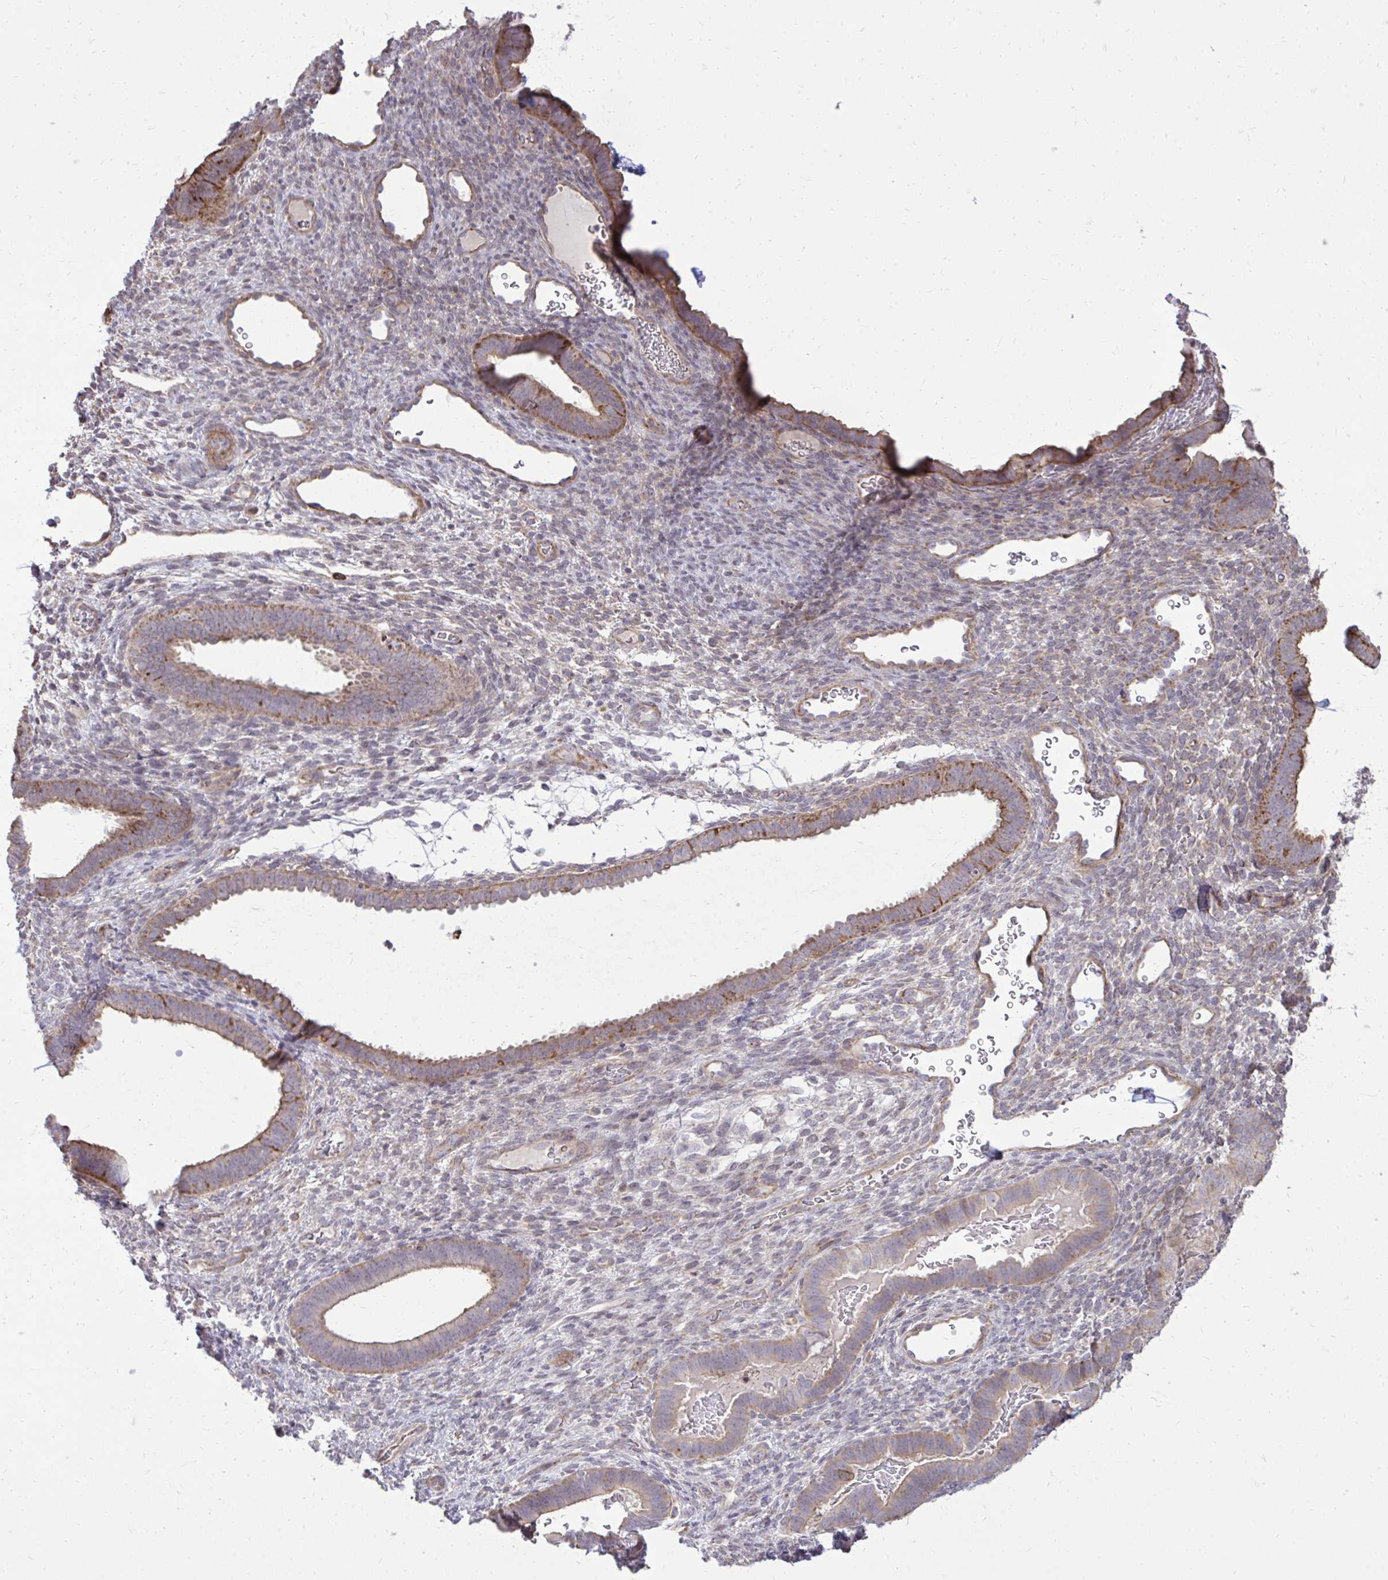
{"staining": {"intensity": "negative", "quantity": "none", "location": "none"}, "tissue": "endometrium", "cell_type": "Cells in endometrial stroma", "image_type": "normal", "snomed": [{"axis": "morphology", "description": "Normal tissue, NOS"}, {"axis": "topography", "description": "Endometrium"}], "caption": "Immunohistochemistry histopathology image of unremarkable endometrium stained for a protein (brown), which demonstrates no staining in cells in endometrial stroma. (Stains: DAB (3,3'-diaminobenzidine) immunohistochemistry with hematoxylin counter stain, Microscopy: brightfield microscopy at high magnification).", "gene": "SLC7A5", "patient": {"sex": "female", "age": 34}}